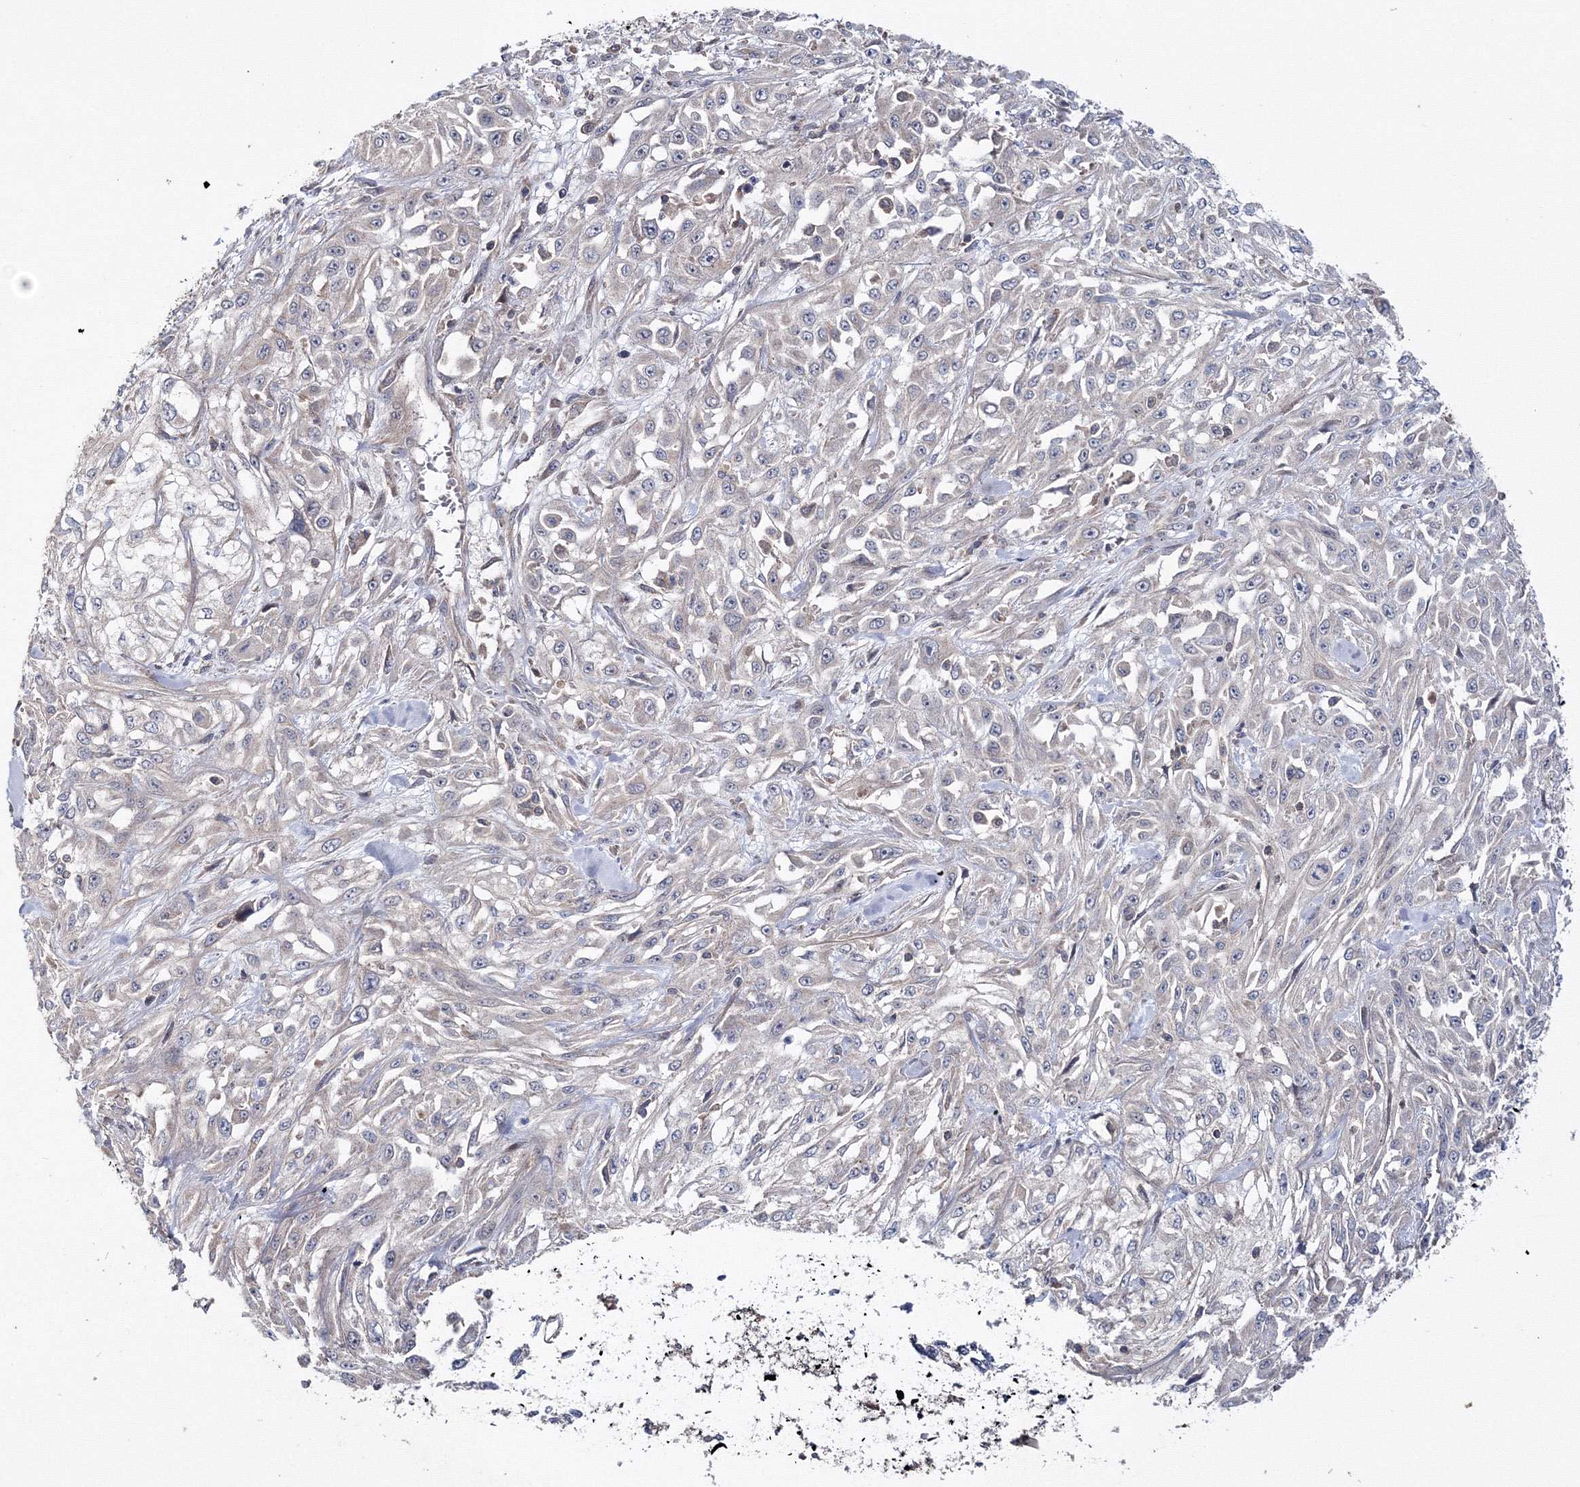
{"staining": {"intensity": "negative", "quantity": "none", "location": "none"}, "tissue": "skin cancer", "cell_type": "Tumor cells", "image_type": "cancer", "snomed": [{"axis": "morphology", "description": "Squamous cell carcinoma, NOS"}, {"axis": "morphology", "description": "Squamous cell carcinoma, metastatic, NOS"}, {"axis": "topography", "description": "Skin"}, {"axis": "topography", "description": "Lymph node"}], "caption": "High magnification brightfield microscopy of squamous cell carcinoma (skin) stained with DAB (3,3'-diaminobenzidine) (brown) and counterstained with hematoxylin (blue): tumor cells show no significant staining. (IHC, brightfield microscopy, high magnification).", "gene": "PPP2R2B", "patient": {"sex": "male", "age": 75}}